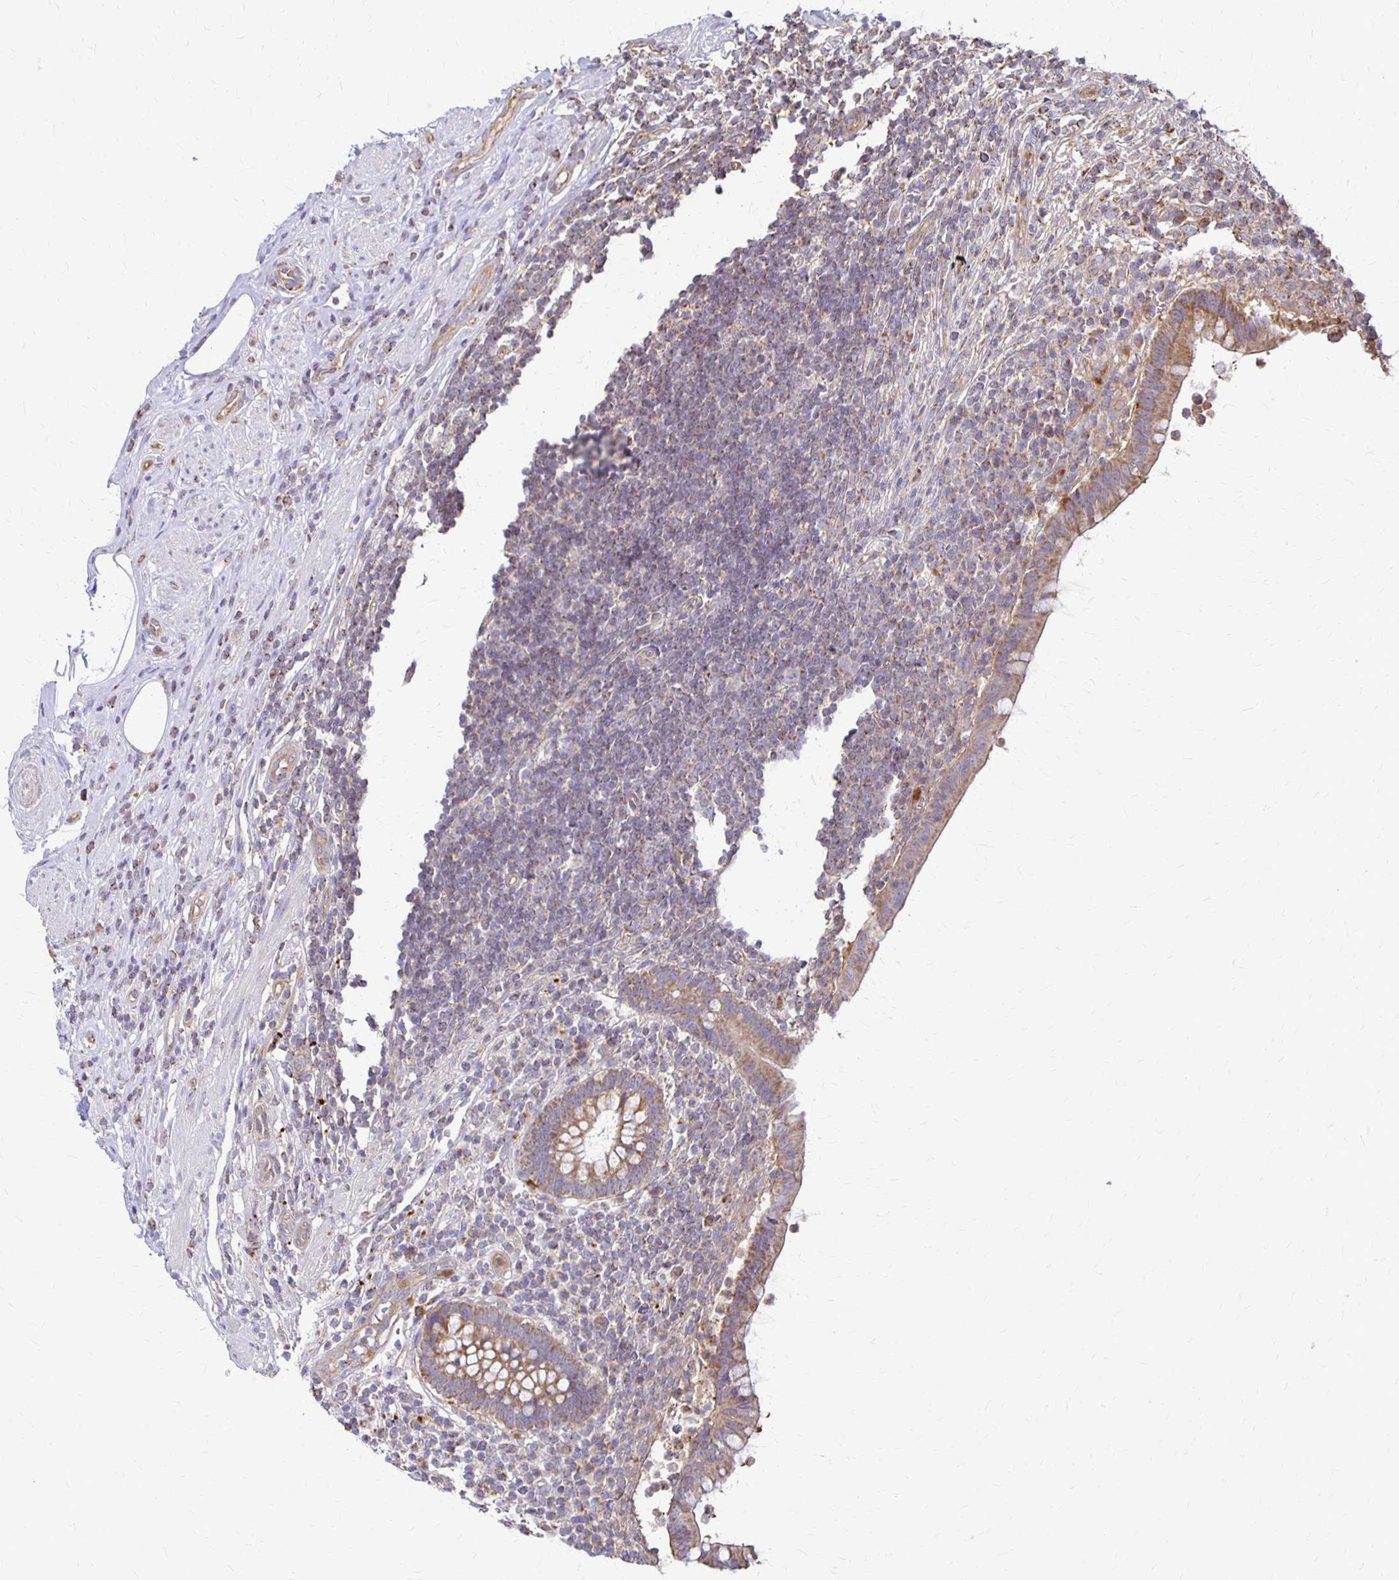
{"staining": {"intensity": "moderate", "quantity": ">75%", "location": "cytoplasmic/membranous"}, "tissue": "appendix", "cell_type": "Glandular cells", "image_type": "normal", "snomed": [{"axis": "morphology", "description": "Normal tissue, NOS"}, {"axis": "topography", "description": "Appendix"}], "caption": "Immunohistochemical staining of normal appendix exhibits >75% levels of moderate cytoplasmic/membranous protein positivity in approximately >75% of glandular cells.", "gene": "EIF4EBP2", "patient": {"sex": "female", "age": 56}}